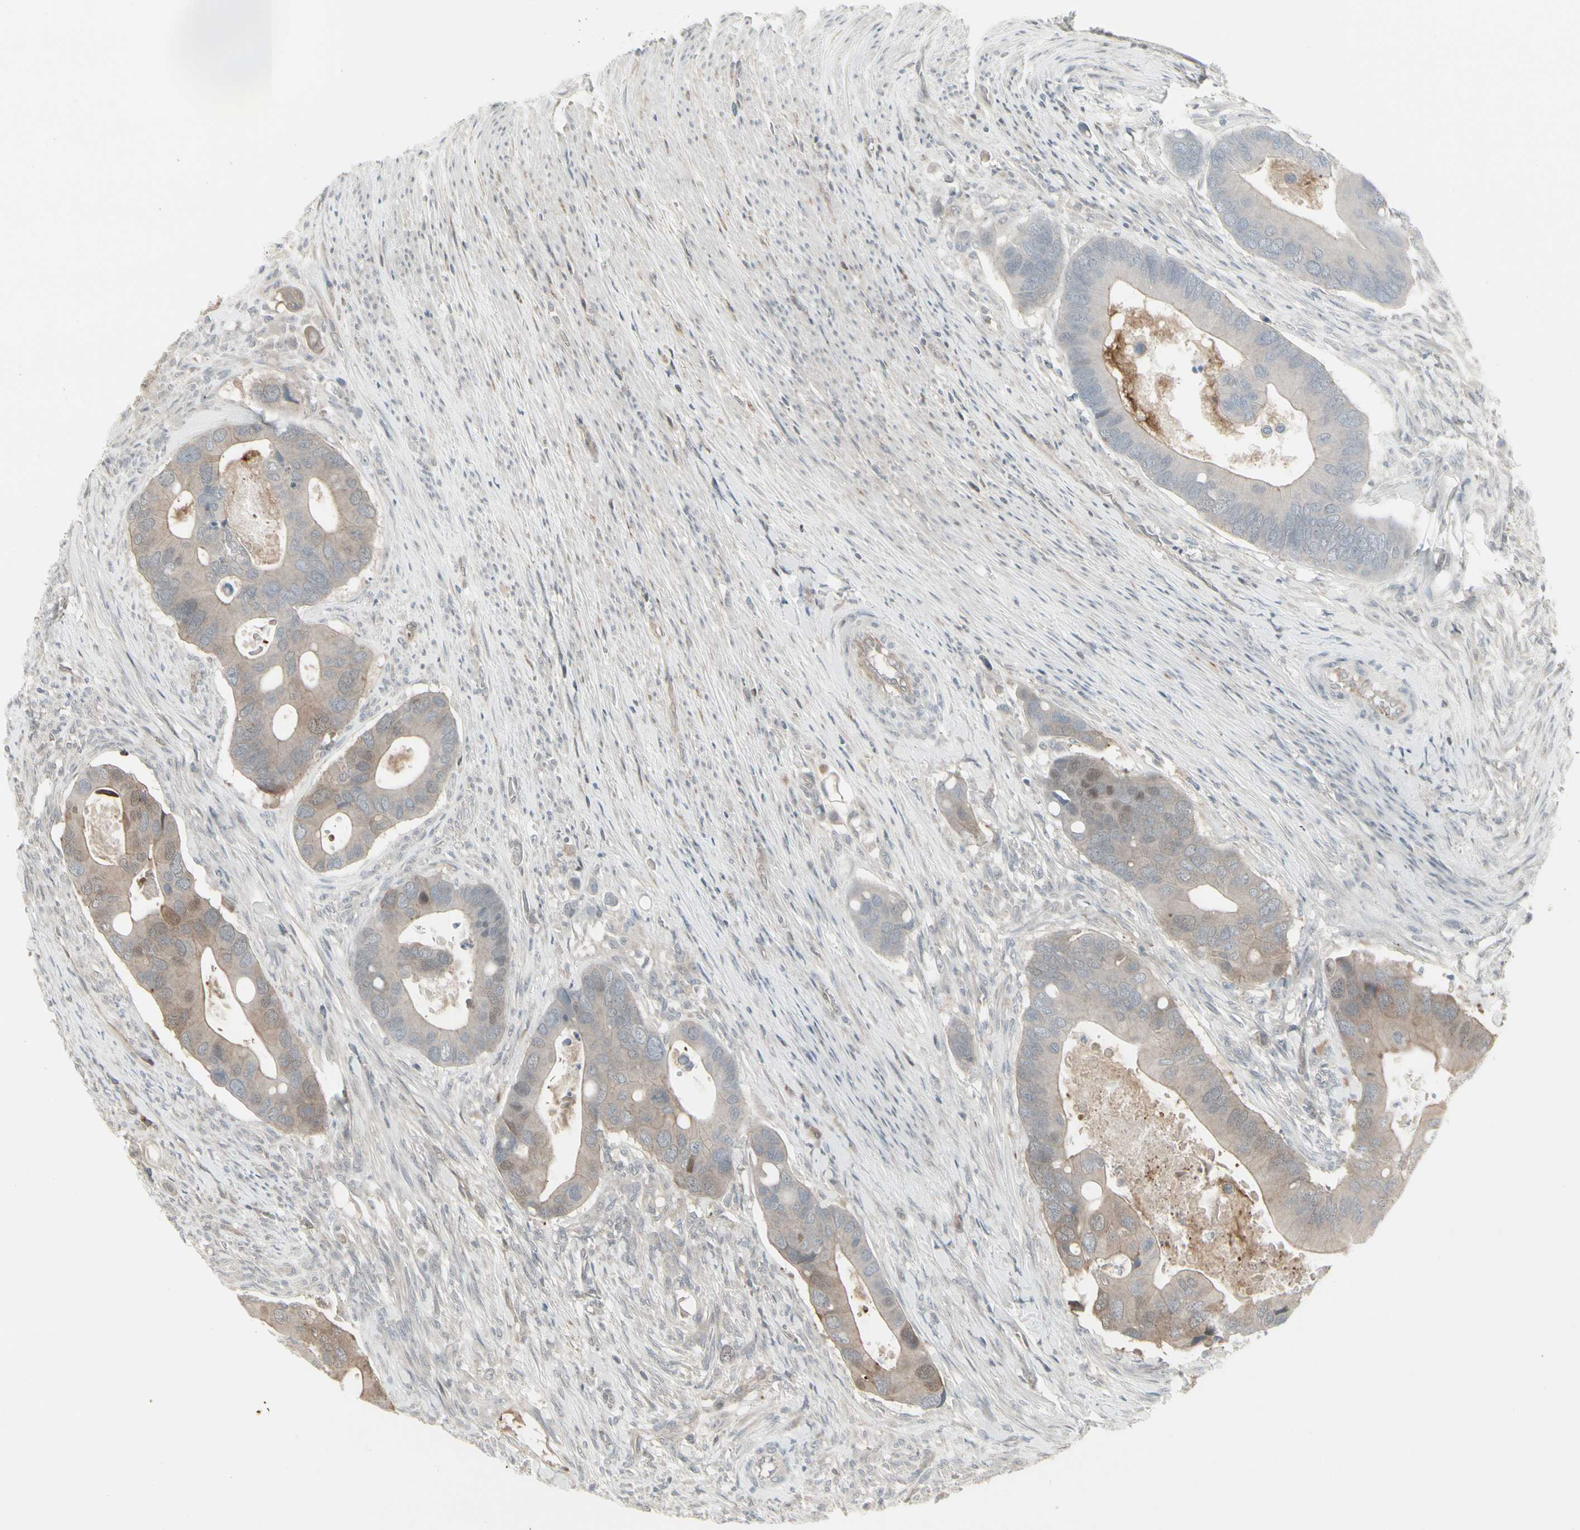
{"staining": {"intensity": "moderate", "quantity": ">75%", "location": "cytoplasmic/membranous"}, "tissue": "colorectal cancer", "cell_type": "Tumor cells", "image_type": "cancer", "snomed": [{"axis": "morphology", "description": "Adenocarcinoma, NOS"}, {"axis": "topography", "description": "Rectum"}], "caption": "The immunohistochemical stain labels moderate cytoplasmic/membranous staining in tumor cells of colorectal adenocarcinoma tissue. (IHC, brightfield microscopy, high magnification).", "gene": "IGFBP6", "patient": {"sex": "female", "age": 57}}